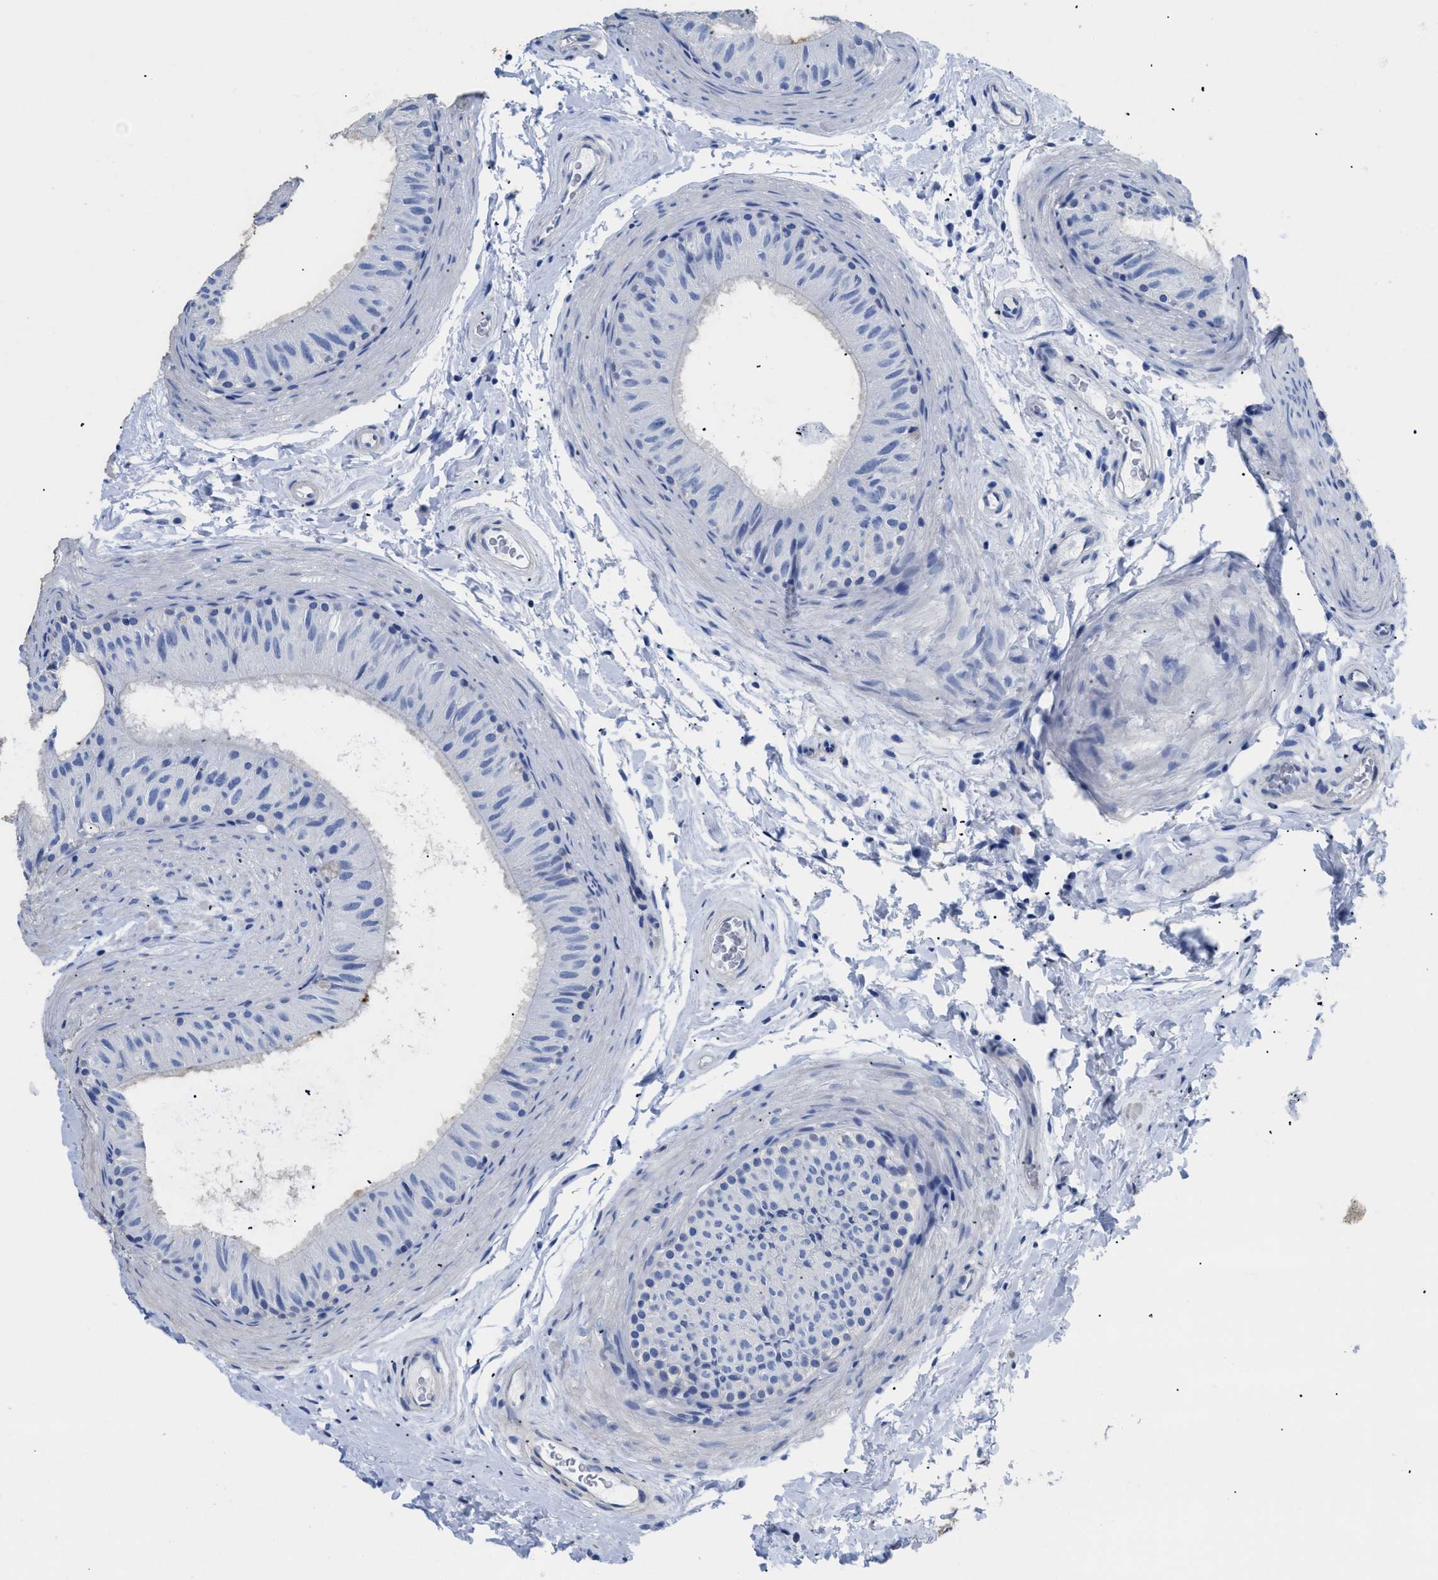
{"staining": {"intensity": "negative", "quantity": "none", "location": "none"}, "tissue": "epididymis", "cell_type": "Glandular cells", "image_type": "normal", "snomed": [{"axis": "morphology", "description": "Normal tissue, NOS"}, {"axis": "topography", "description": "Epididymis"}], "caption": "Immunohistochemical staining of unremarkable human epididymis exhibits no significant staining in glandular cells.", "gene": "DLC1", "patient": {"sex": "male", "age": 34}}